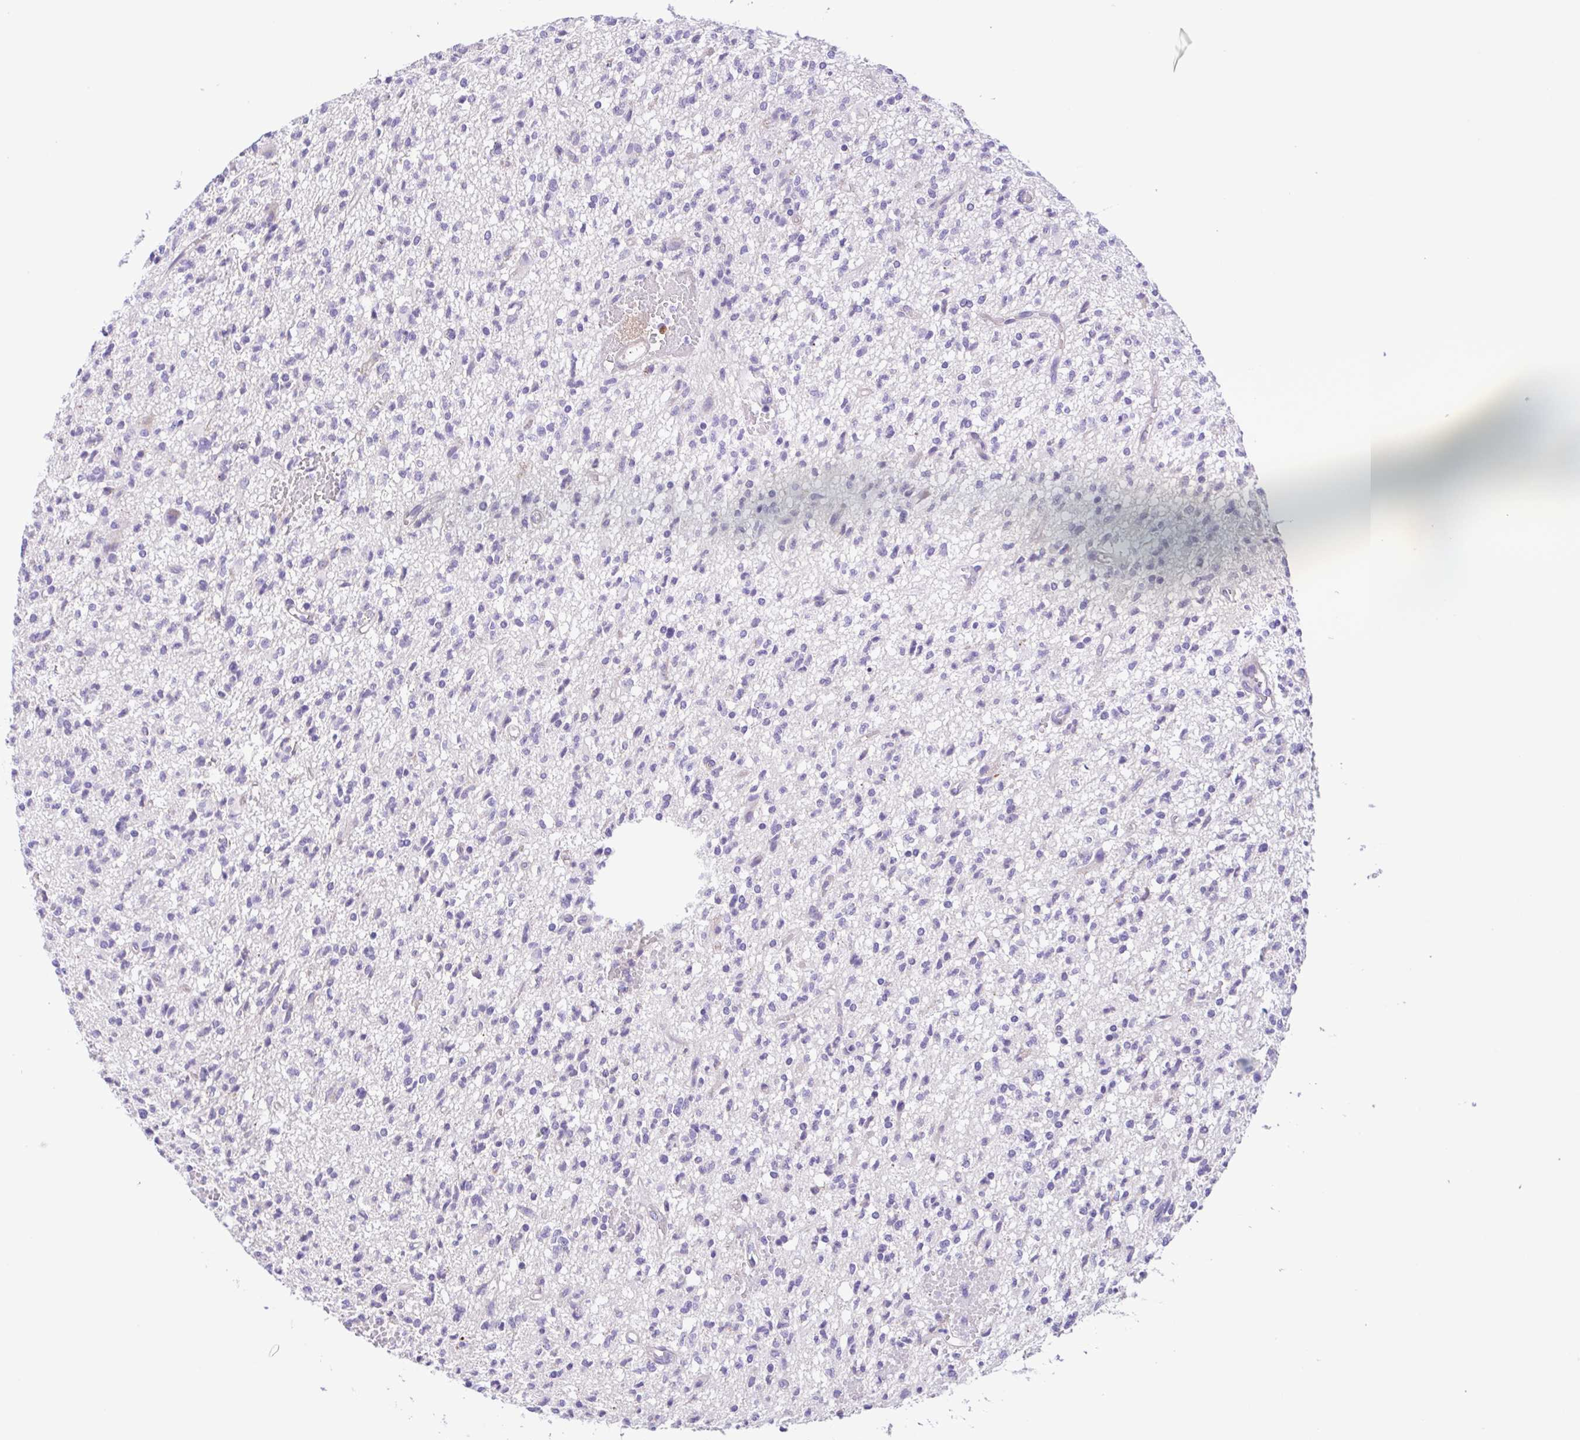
{"staining": {"intensity": "negative", "quantity": "none", "location": "none"}, "tissue": "glioma", "cell_type": "Tumor cells", "image_type": "cancer", "snomed": [{"axis": "morphology", "description": "Glioma, malignant, Low grade"}, {"axis": "topography", "description": "Brain"}], "caption": "There is no significant staining in tumor cells of glioma. (DAB (3,3'-diaminobenzidine) immunohistochemistry, high magnification).", "gene": "ISM2", "patient": {"sex": "male", "age": 64}}